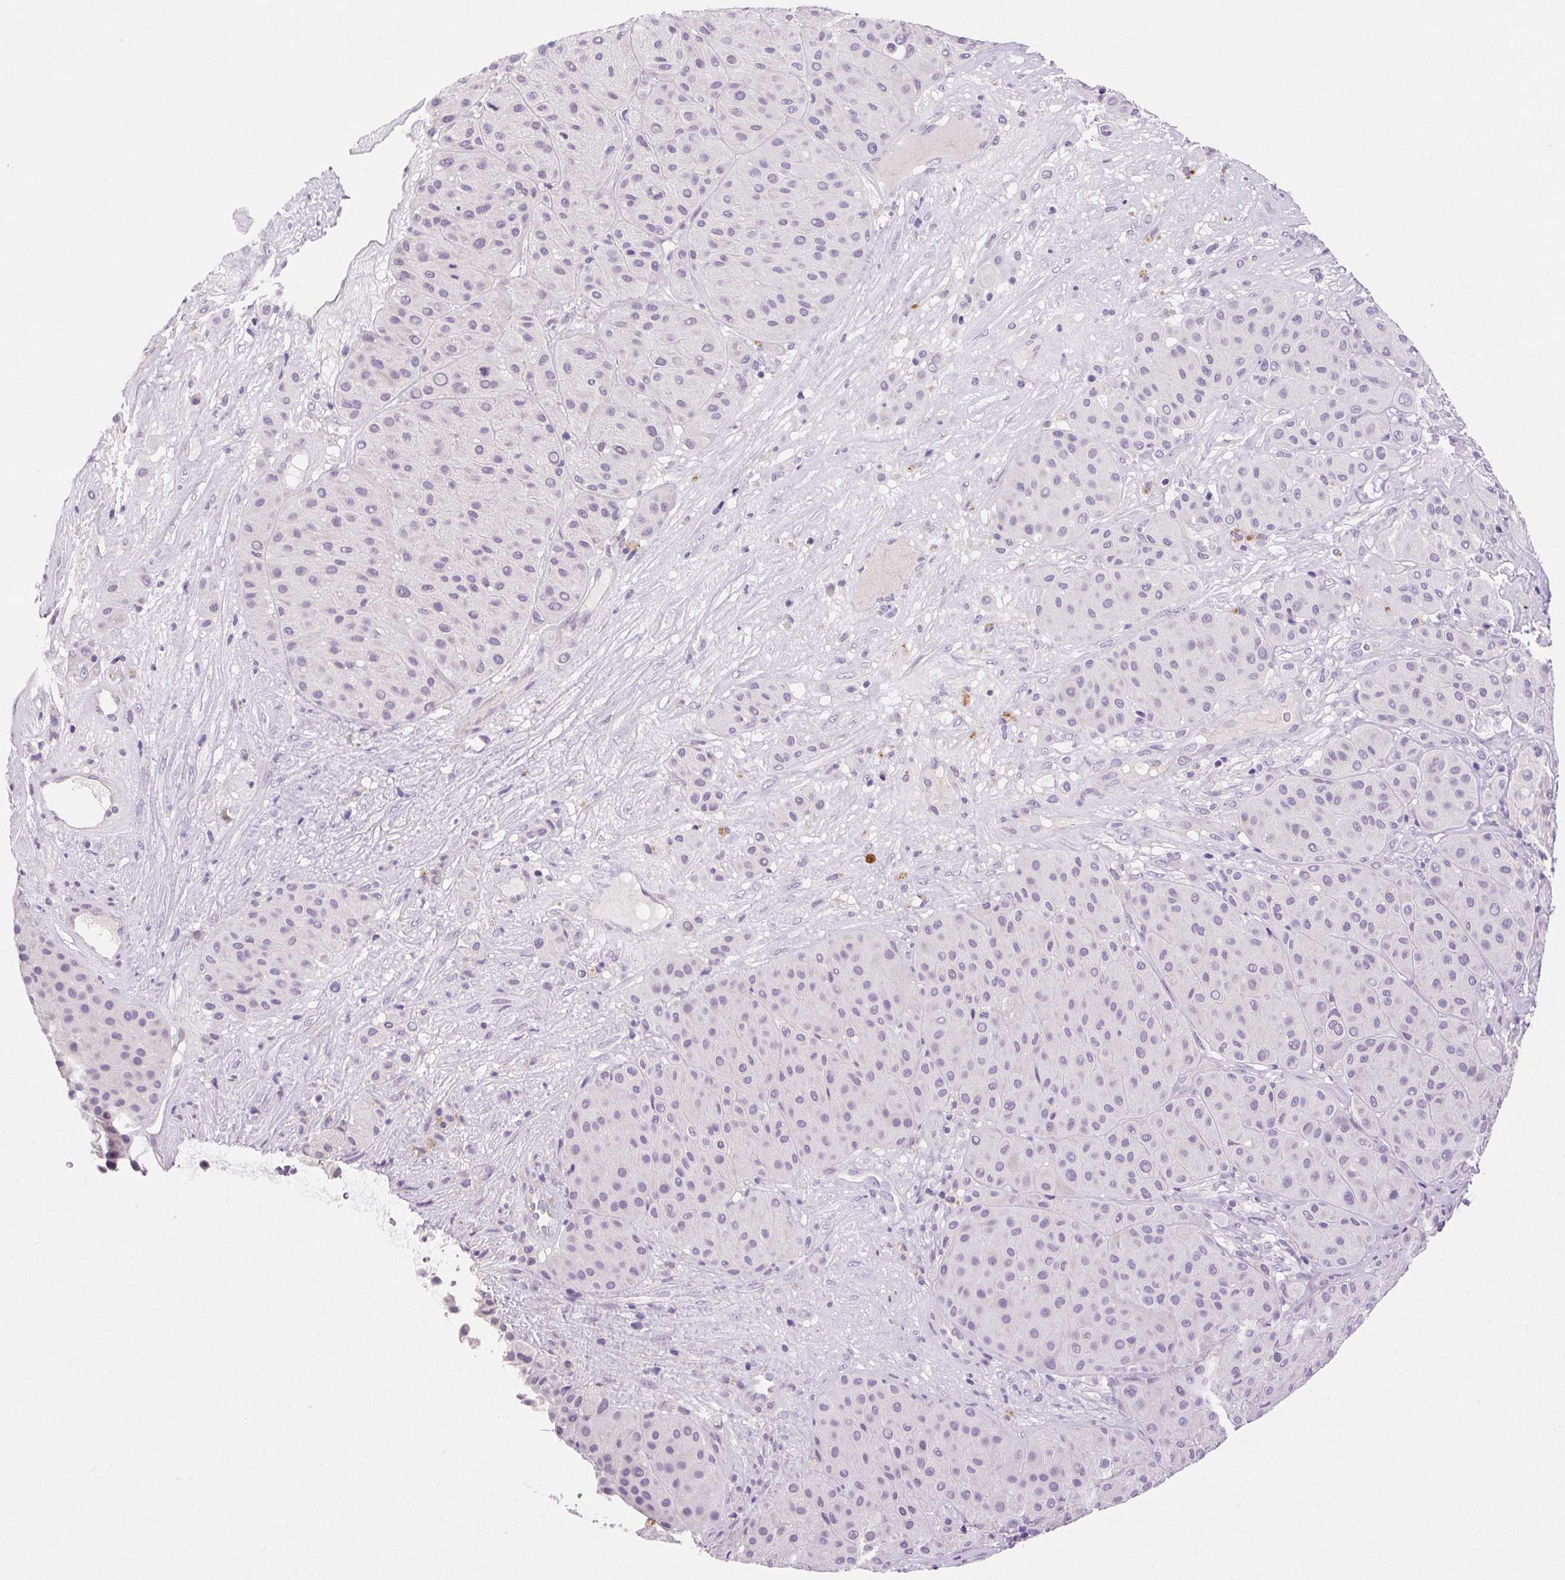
{"staining": {"intensity": "negative", "quantity": "none", "location": "none"}, "tissue": "melanoma", "cell_type": "Tumor cells", "image_type": "cancer", "snomed": [{"axis": "morphology", "description": "Malignant melanoma, Metastatic site"}, {"axis": "topography", "description": "Smooth muscle"}], "caption": "The photomicrograph reveals no significant staining in tumor cells of melanoma.", "gene": "ARHGAP11B", "patient": {"sex": "male", "age": 41}}